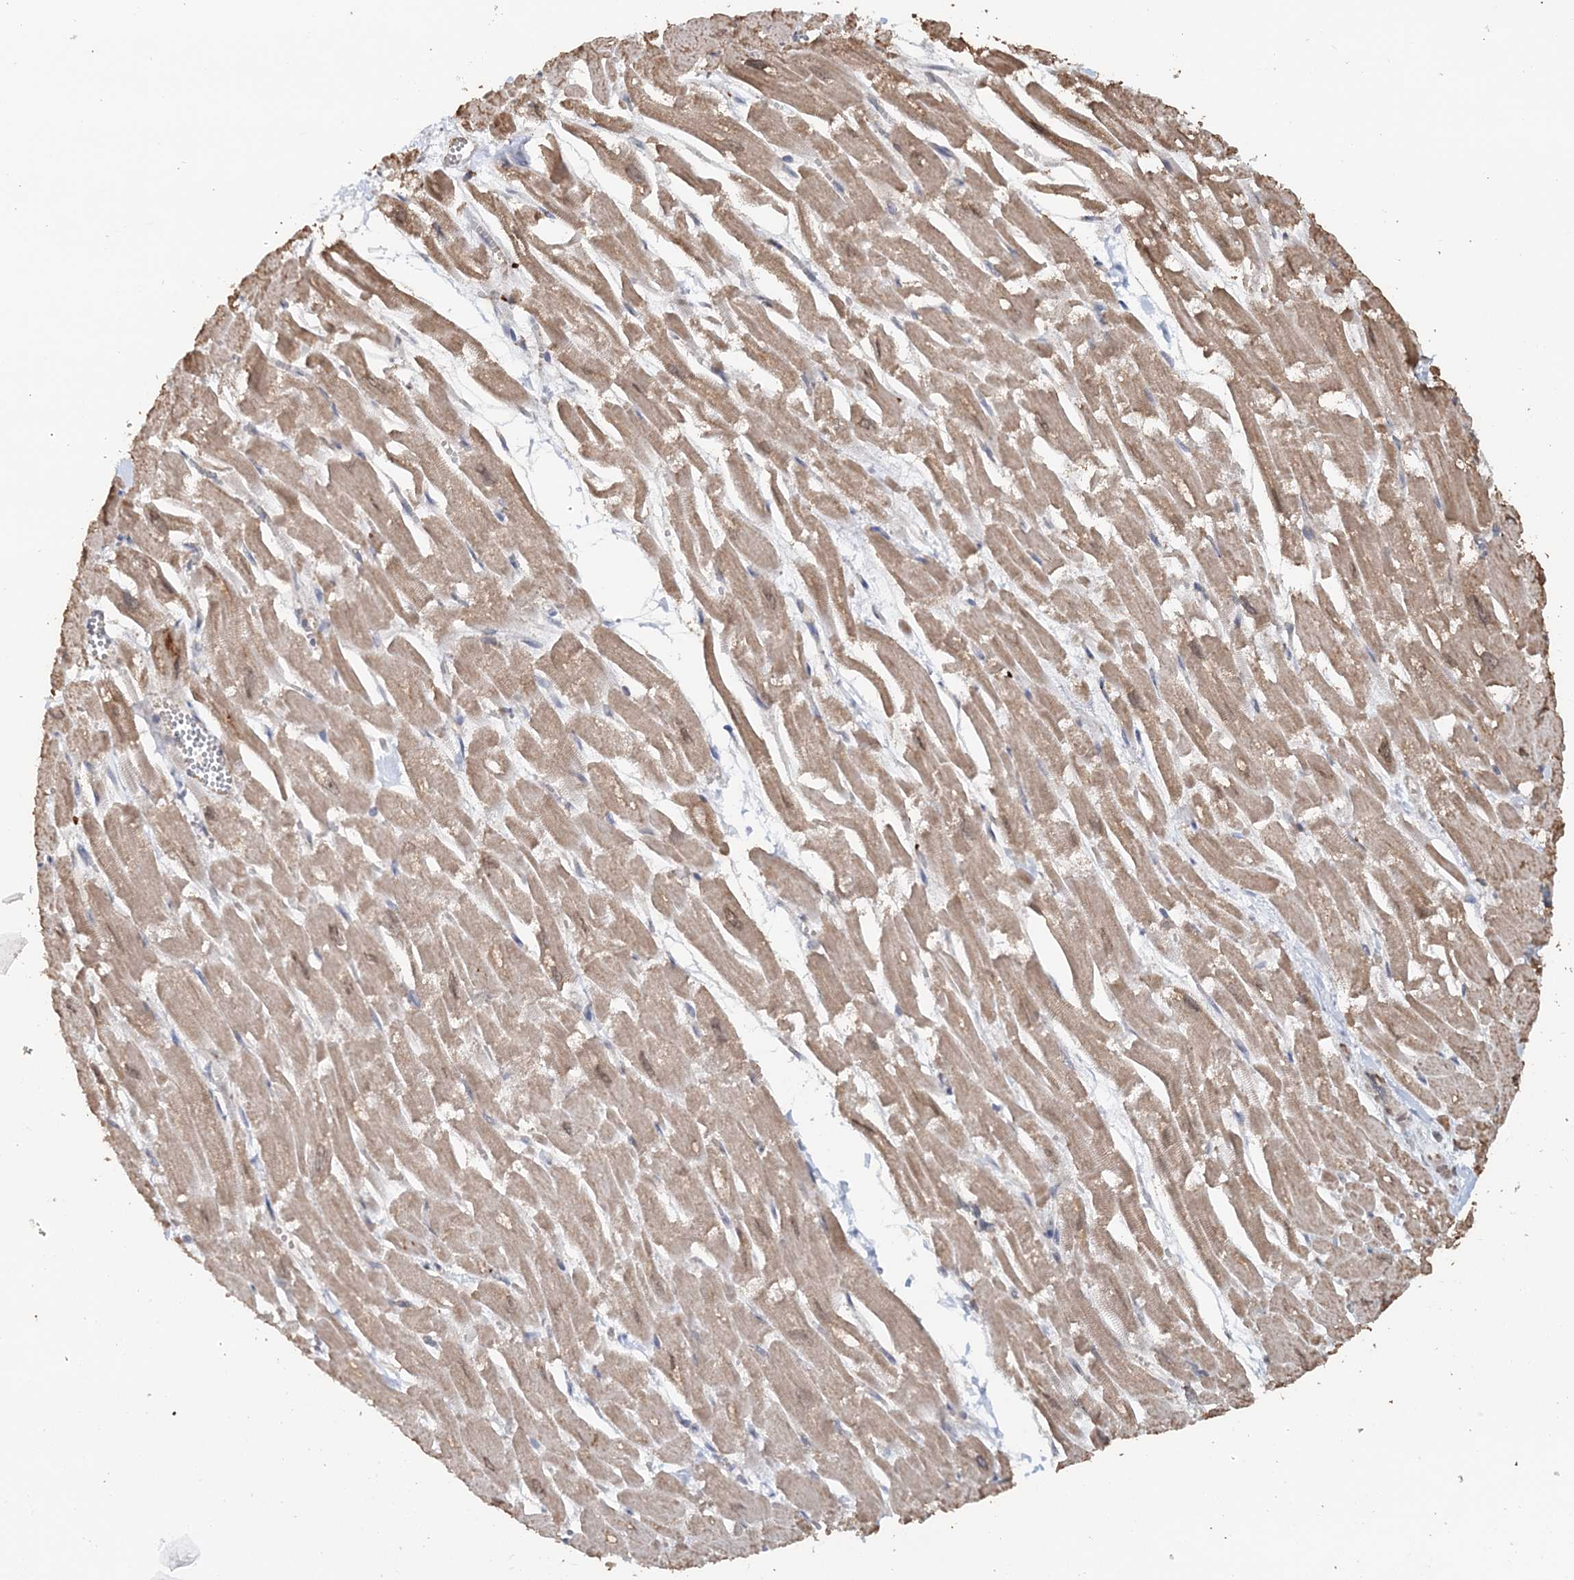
{"staining": {"intensity": "moderate", "quantity": ">75%", "location": "cytoplasmic/membranous"}, "tissue": "heart muscle", "cell_type": "Cardiomyocytes", "image_type": "normal", "snomed": [{"axis": "morphology", "description": "Normal tissue, NOS"}, {"axis": "topography", "description": "Heart"}], "caption": "The histopathology image demonstrates staining of normal heart muscle, revealing moderate cytoplasmic/membranous protein staining (brown color) within cardiomyocytes.", "gene": "FBXO38", "patient": {"sex": "male", "age": 54}}